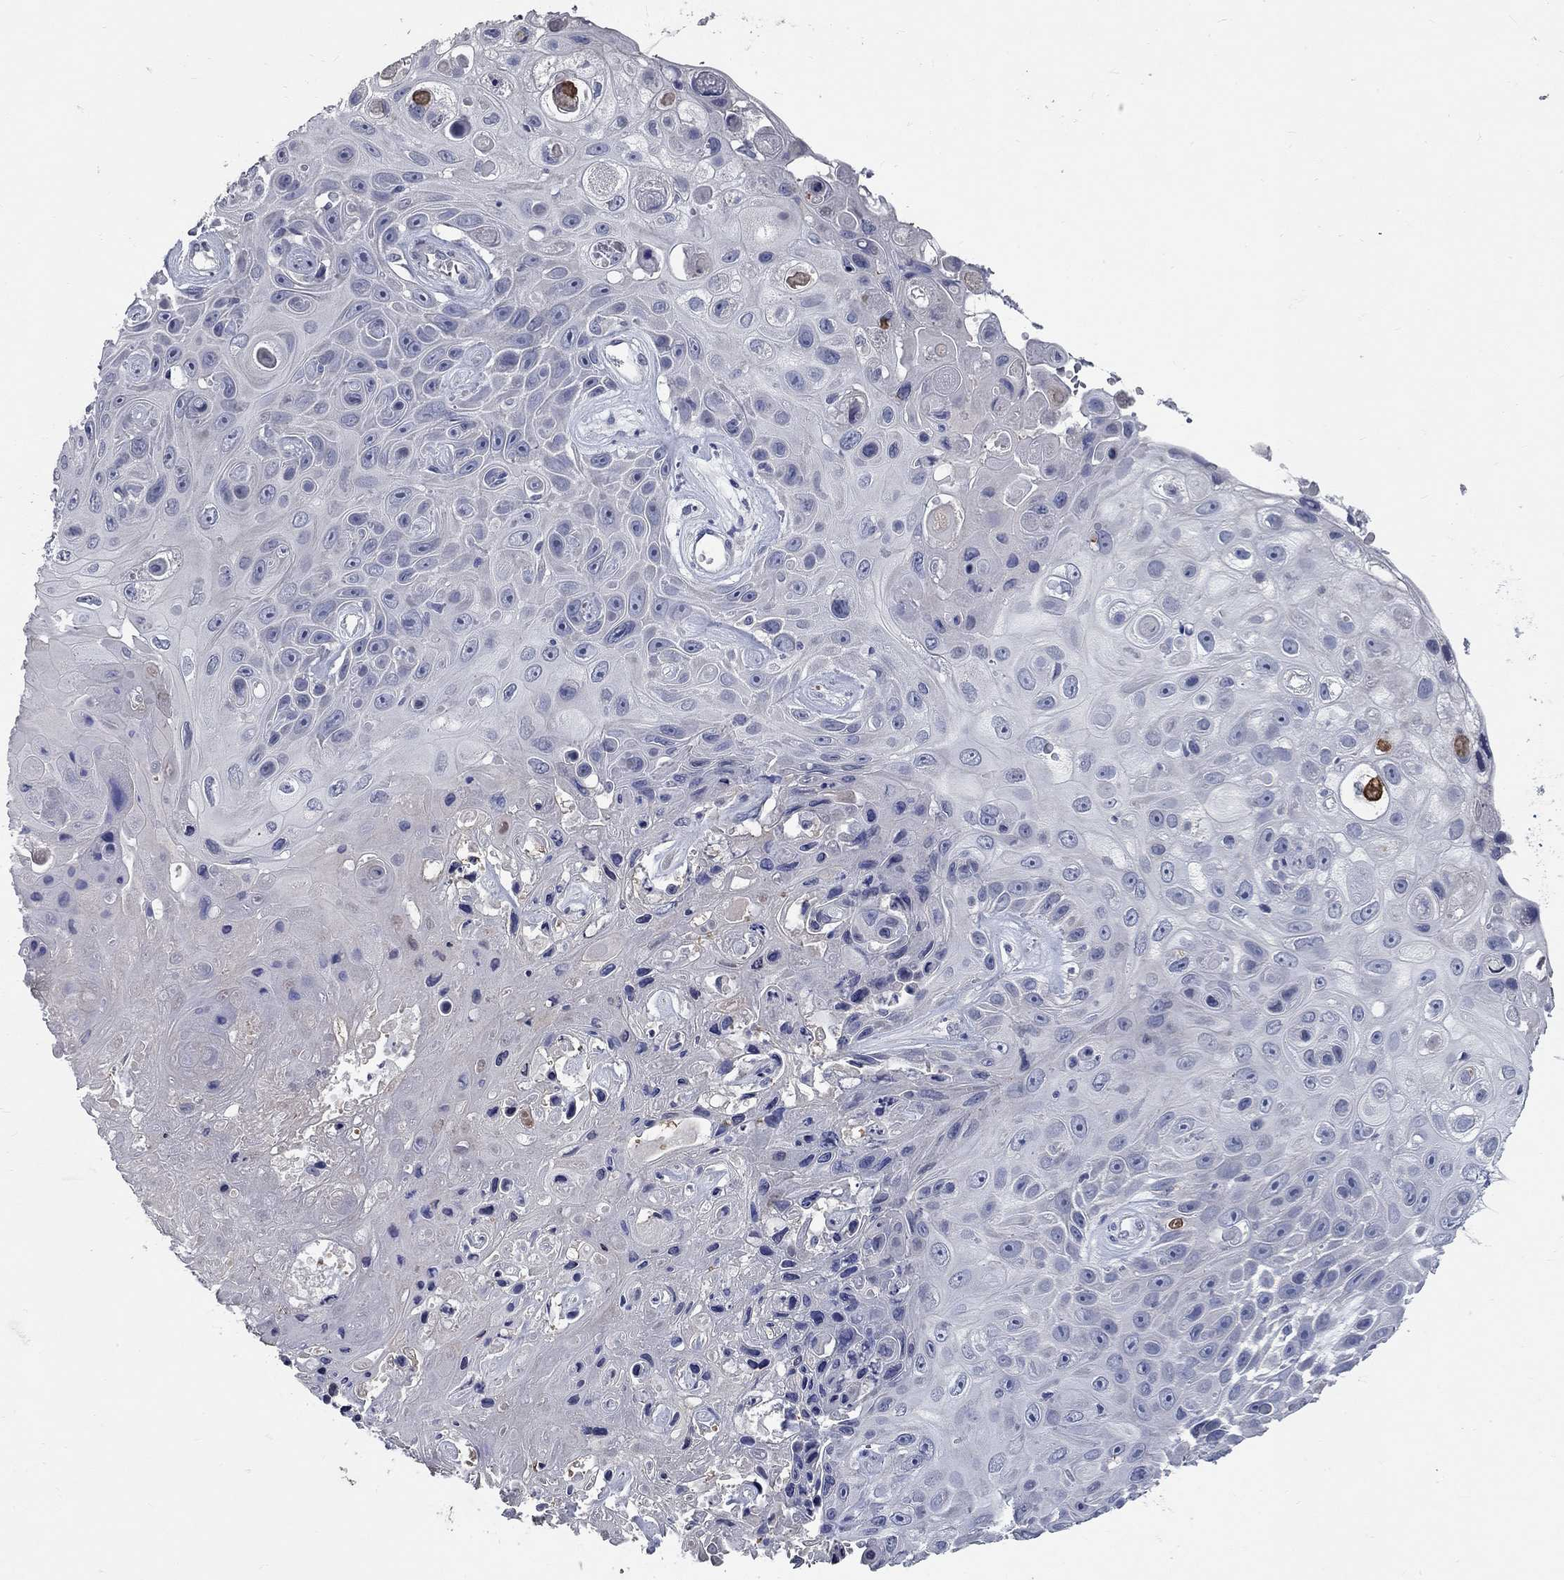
{"staining": {"intensity": "negative", "quantity": "none", "location": "none"}, "tissue": "skin cancer", "cell_type": "Tumor cells", "image_type": "cancer", "snomed": [{"axis": "morphology", "description": "Squamous cell carcinoma, NOS"}, {"axis": "topography", "description": "Skin"}], "caption": "This is an immunohistochemistry (IHC) histopathology image of squamous cell carcinoma (skin). There is no staining in tumor cells.", "gene": "SYT12", "patient": {"sex": "male", "age": 82}}